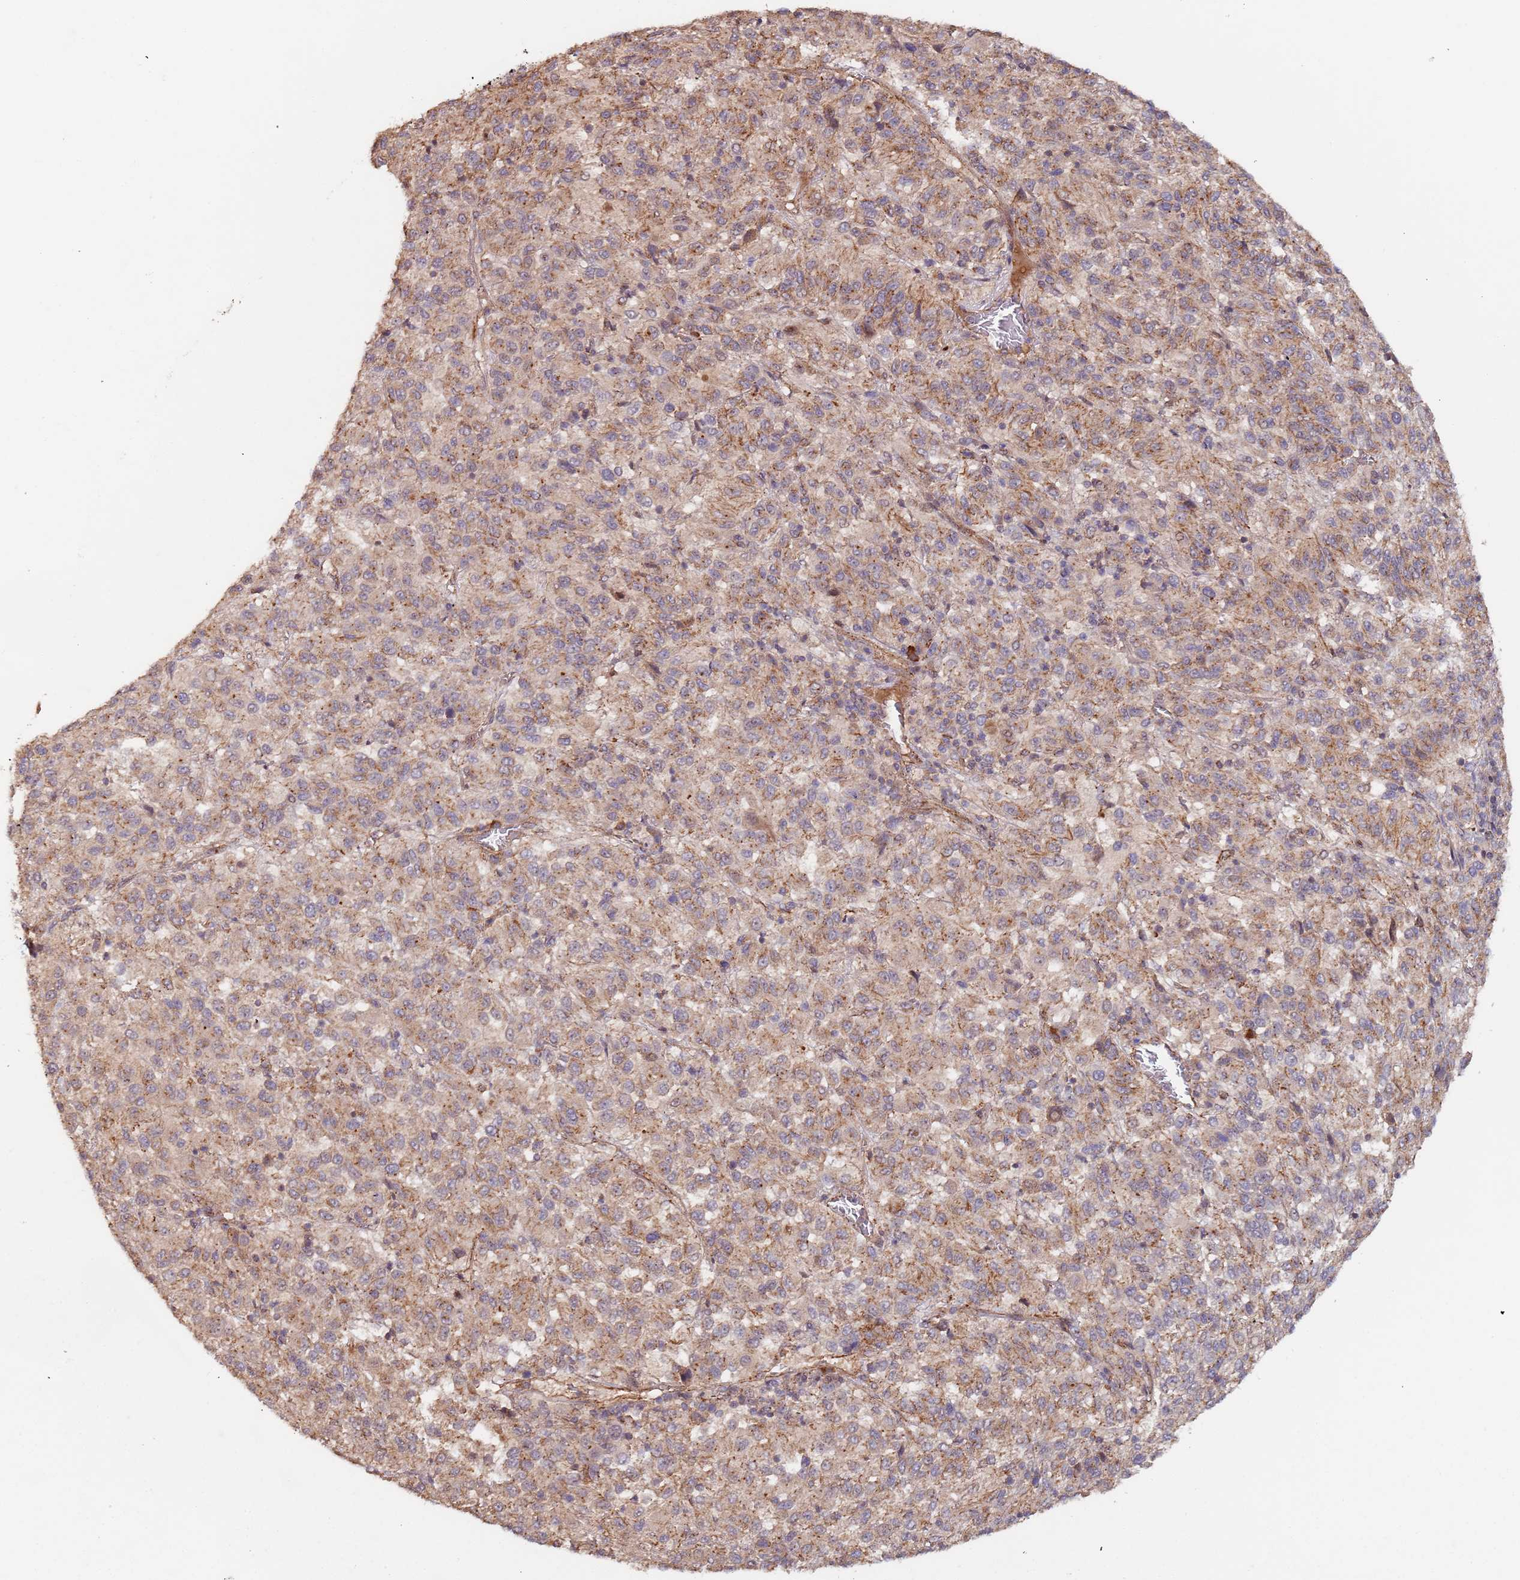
{"staining": {"intensity": "moderate", "quantity": ">75%", "location": "cytoplasmic/membranous"}, "tissue": "melanoma", "cell_type": "Tumor cells", "image_type": "cancer", "snomed": [{"axis": "morphology", "description": "Malignant melanoma, Metastatic site"}, {"axis": "topography", "description": "Lung"}], "caption": "Immunohistochemistry (DAB) staining of human melanoma demonstrates moderate cytoplasmic/membranous protein positivity in about >75% of tumor cells.", "gene": "KANSL1L", "patient": {"sex": "male", "age": 64}}